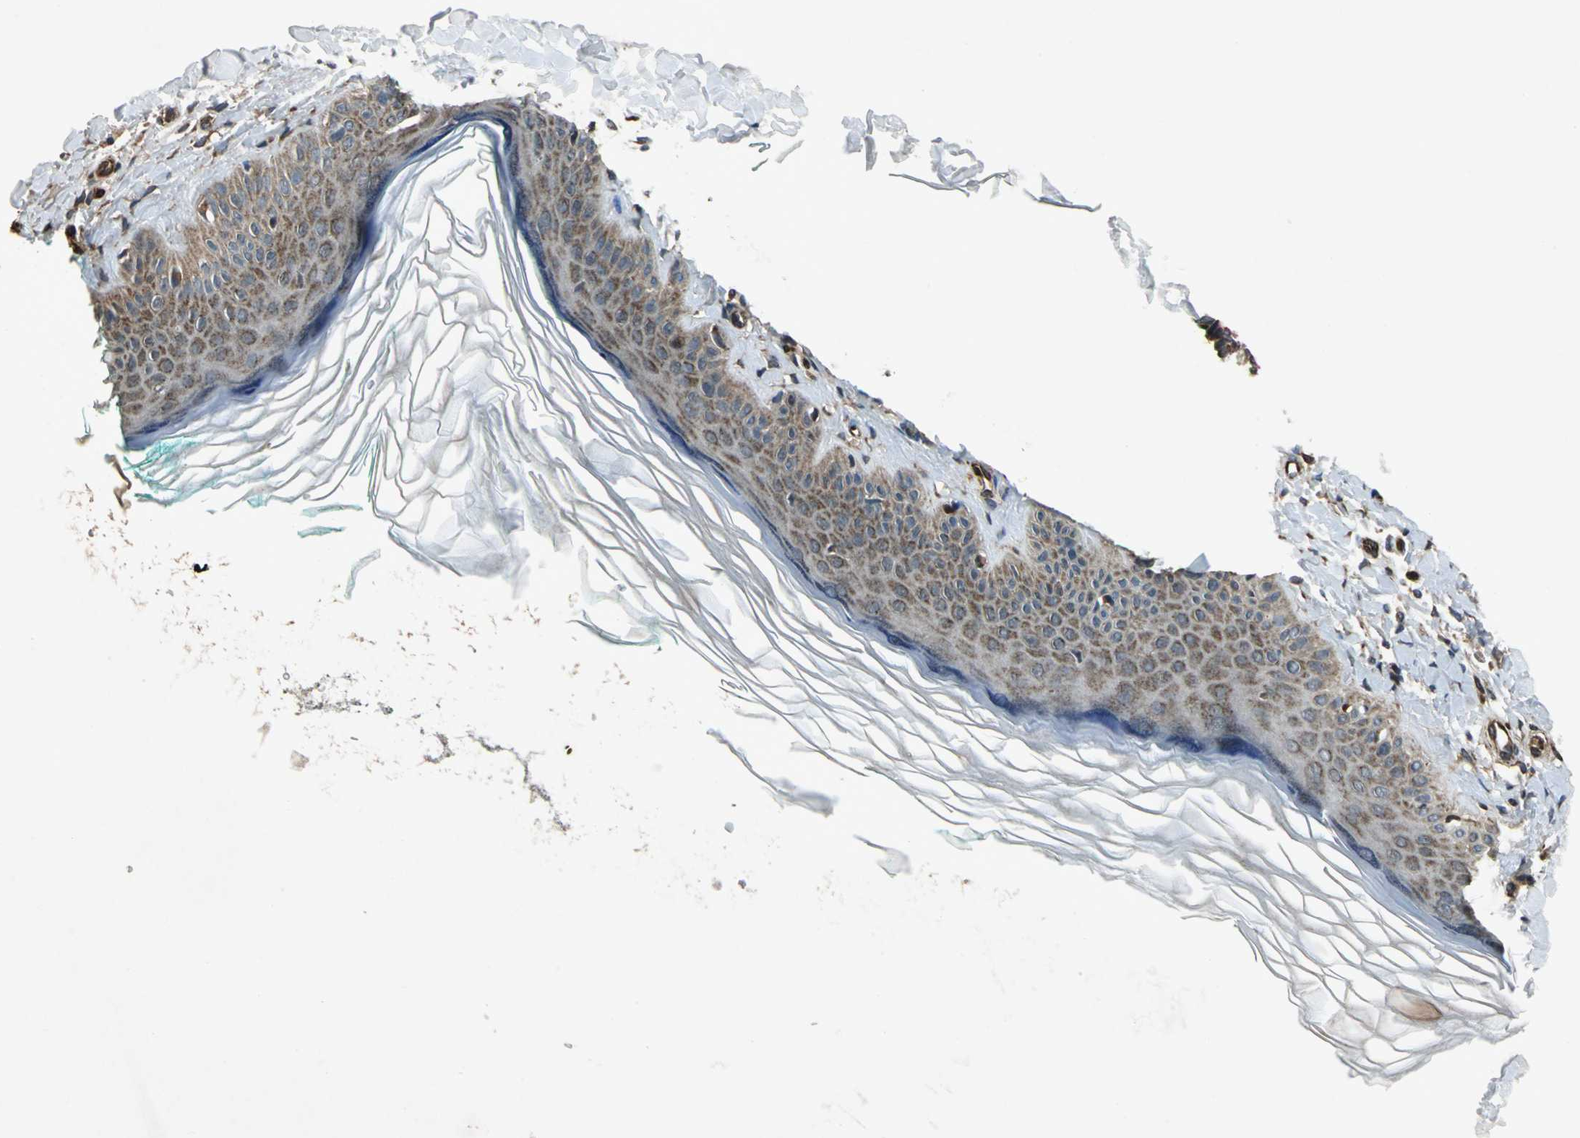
{"staining": {"intensity": "moderate", "quantity": ">75%", "location": "cytoplasmic/membranous"}, "tissue": "skin", "cell_type": "Fibroblasts", "image_type": "normal", "snomed": [{"axis": "morphology", "description": "Normal tissue, NOS"}, {"axis": "topography", "description": "Skin"}], "caption": "Moderate cytoplasmic/membranous protein positivity is present in approximately >75% of fibroblasts in skin.", "gene": "EXD2", "patient": {"sex": "male", "age": 71}}